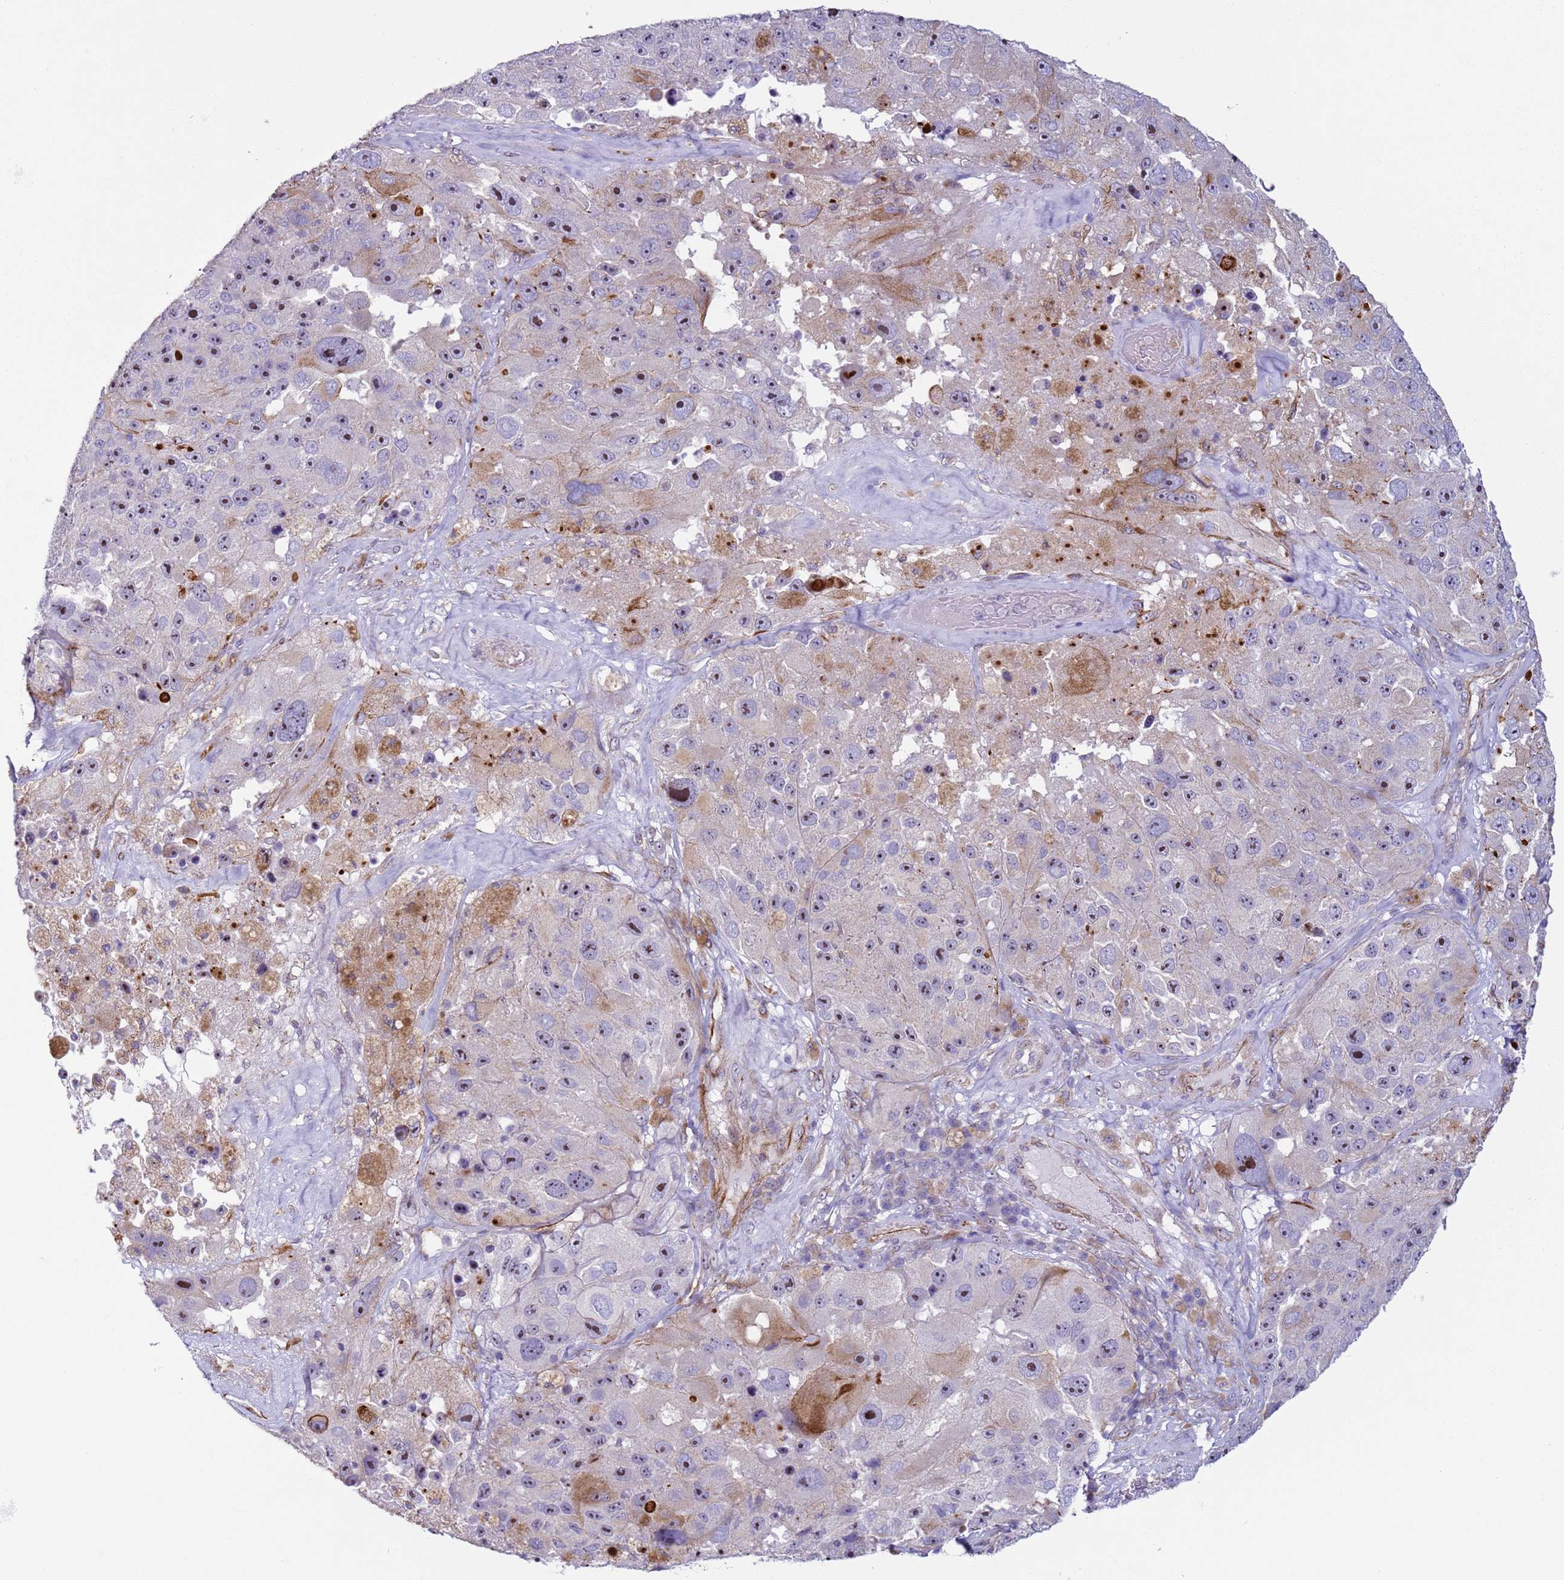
{"staining": {"intensity": "moderate", "quantity": "25%-75%", "location": "nuclear"}, "tissue": "melanoma", "cell_type": "Tumor cells", "image_type": "cancer", "snomed": [{"axis": "morphology", "description": "Malignant melanoma, Metastatic site"}, {"axis": "topography", "description": "Lymph node"}], "caption": "Melanoma tissue reveals moderate nuclear staining in approximately 25%-75% of tumor cells The staining was performed using DAB (3,3'-diaminobenzidine), with brown indicating positive protein expression. Nuclei are stained blue with hematoxylin.", "gene": "HEATR1", "patient": {"sex": "male", "age": 62}}